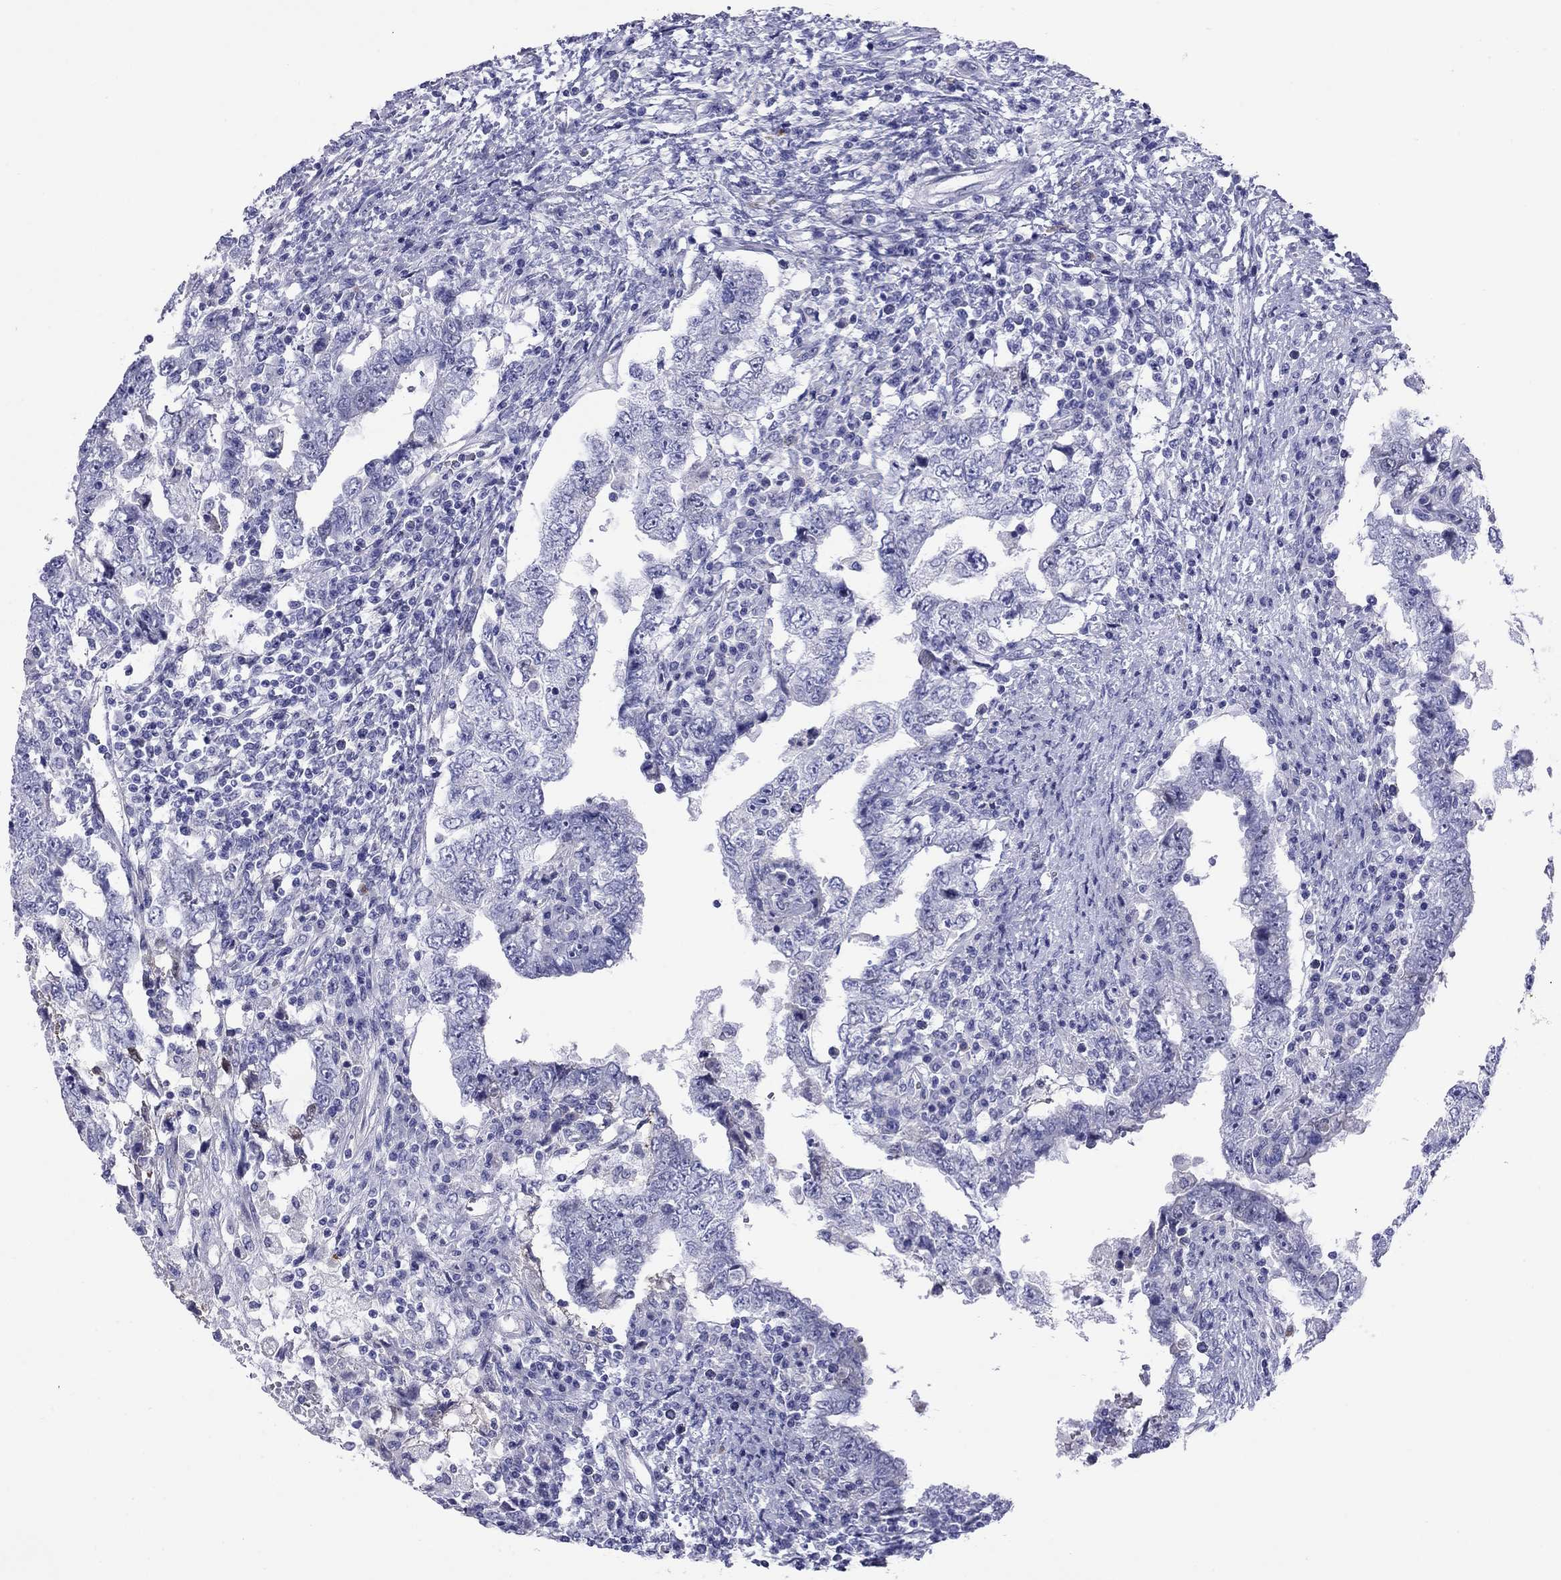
{"staining": {"intensity": "moderate", "quantity": "<25%", "location": "cytoplasmic/membranous"}, "tissue": "testis cancer", "cell_type": "Tumor cells", "image_type": "cancer", "snomed": [{"axis": "morphology", "description": "Carcinoma, Embryonal, NOS"}, {"axis": "topography", "description": "Testis"}], "caption": "Tumor cells exhibit low levels of moderate cytoplasmic/membranous staining in about <25% of cells in testis embryonal carcinoma. The protein is stained brown, and the nuclei are stained in blue (DAB (3,3'-diaminobenzidine) IHC with brightfield microscopy, high magnification).", "gene": "CMYA5", "patient": {"sex": "male", "age": 26}}